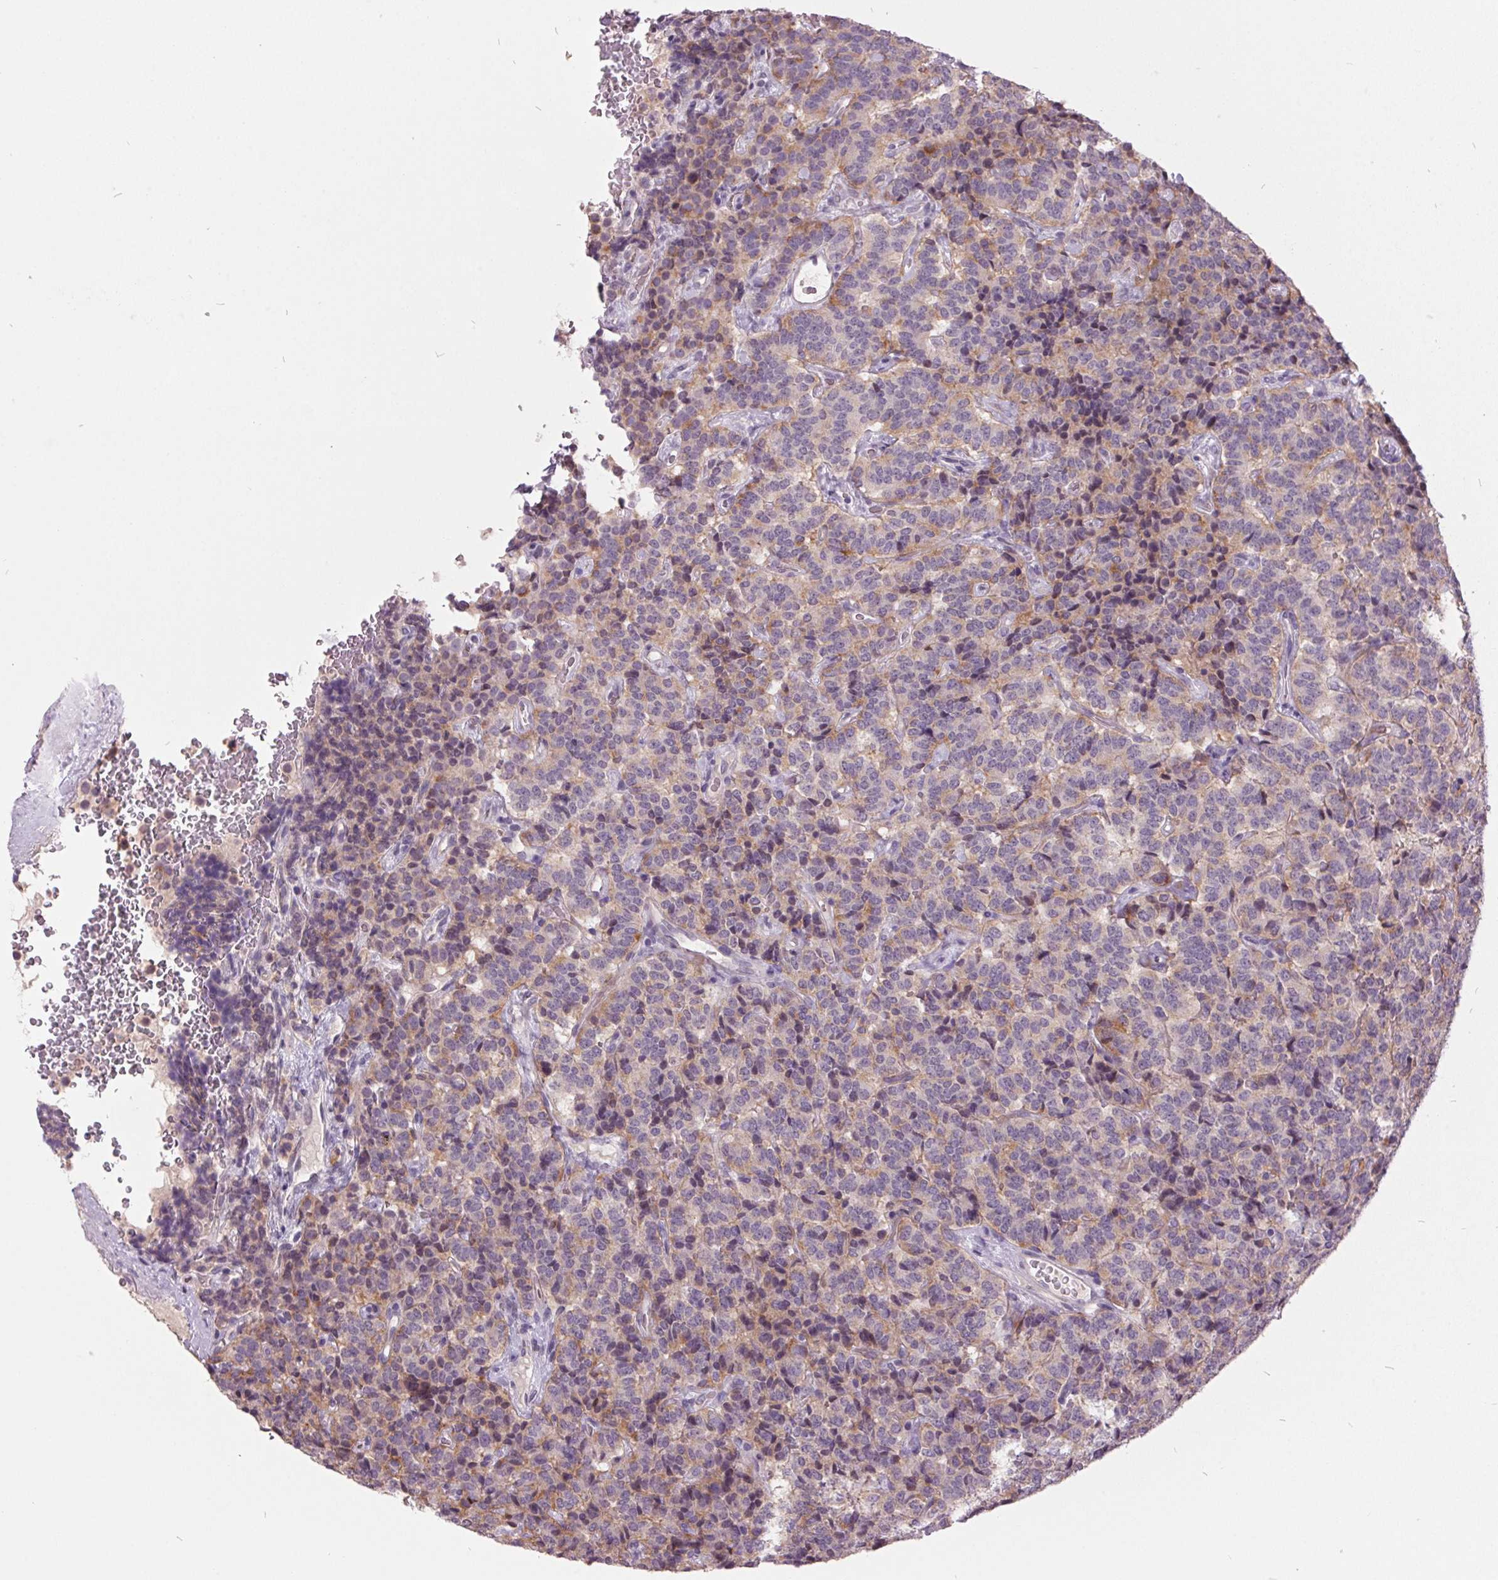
{"staining": {"intensity": "weak", "quantity": "25%-75%", "location": "cytoplasmic/membranous"}, "tissue": "carcinoid", "cell_type": "Tumor cells", "image_type": "cancer", "snomed": [{"axis": "morphology", "description": "Carcinoid, malignant, NOS"}, {"axis": "topography", "description": "Pancreas"}], "caption": "This histopathology image demonstrates IHC staining of carcinoid, with low weak cytoplasmic/membranous positivity in approximately 25%-75% of tumor cells.", "gene": "C2orf16", "patient": {"sex": "male", "age": 36}}